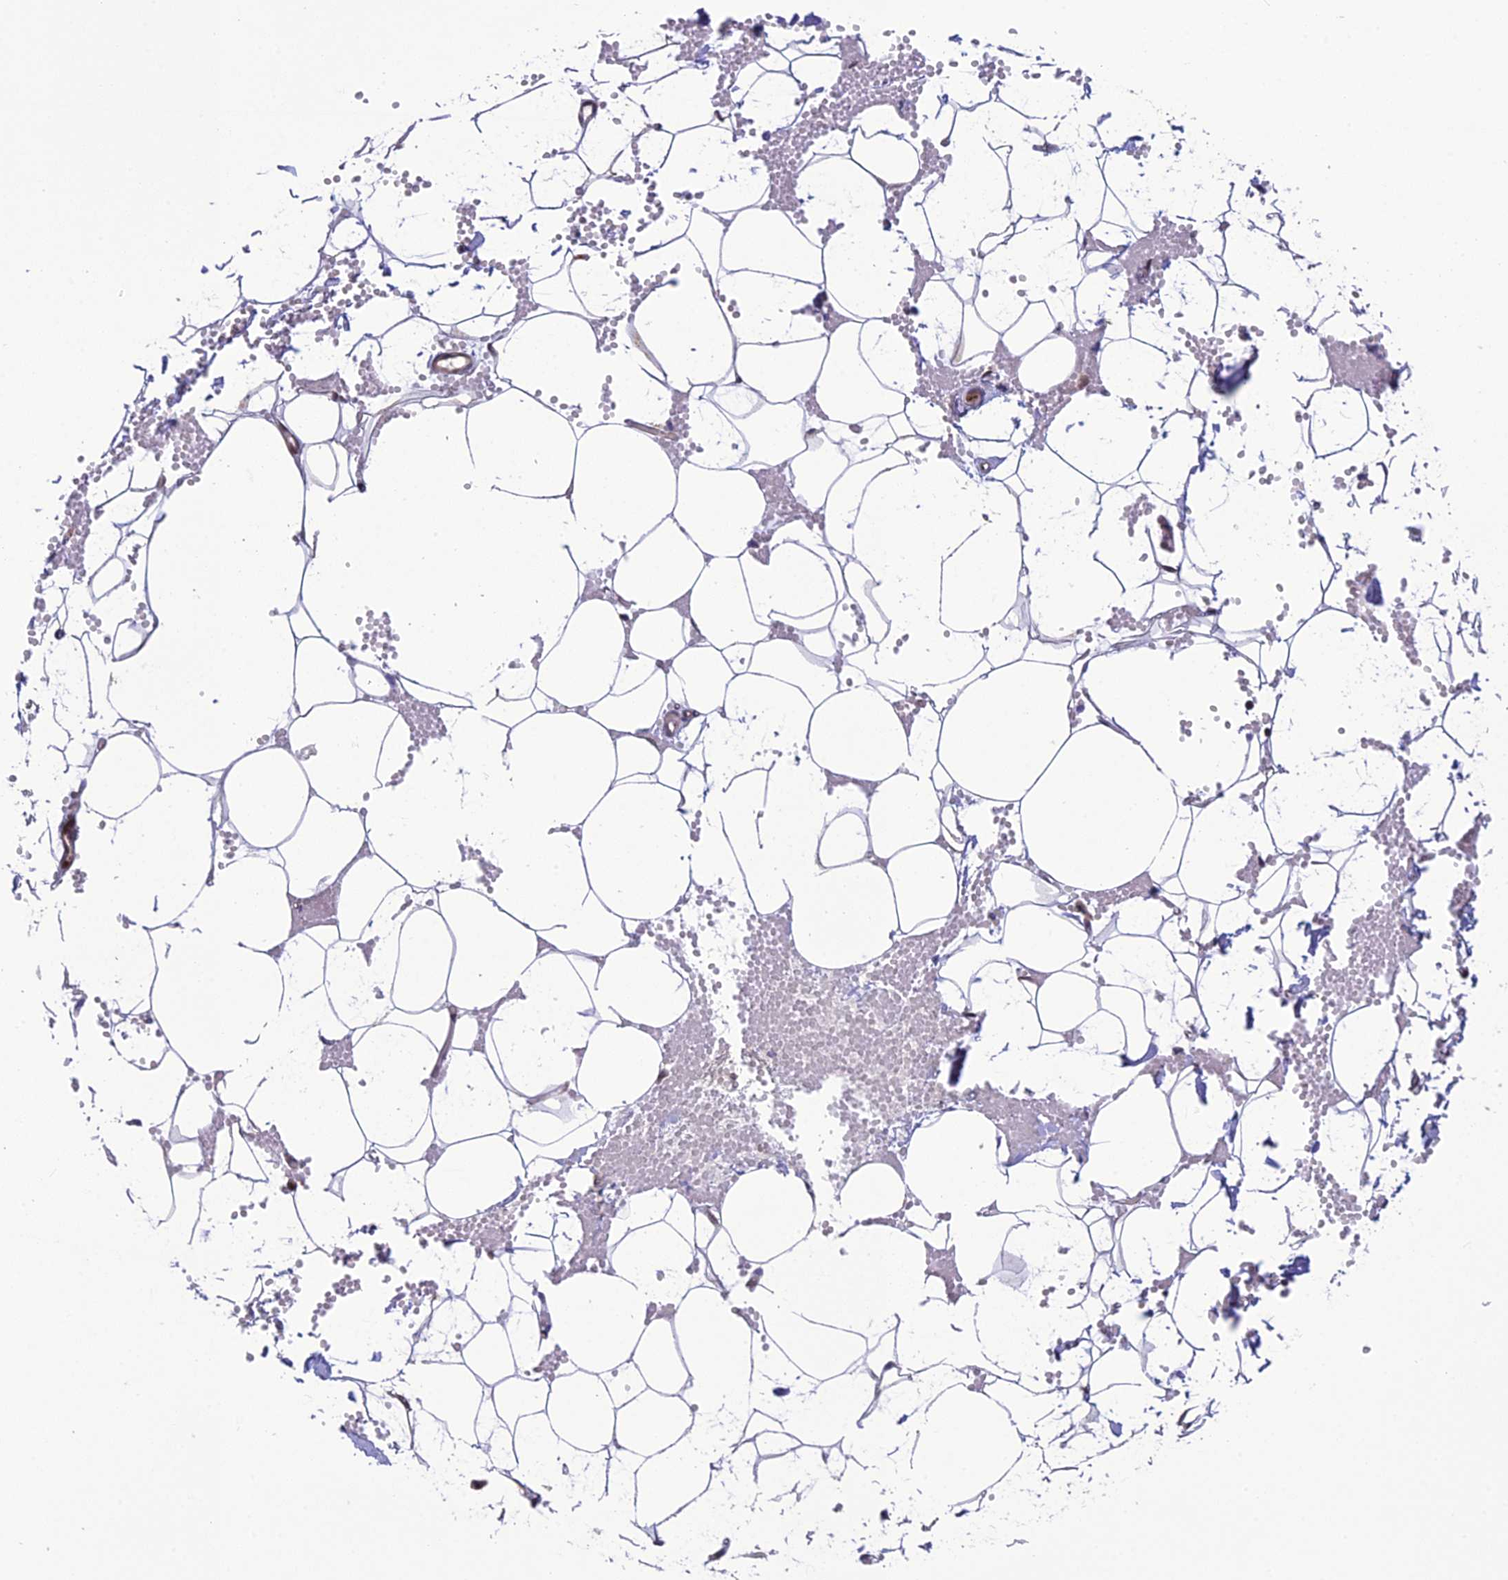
{"staining": {"intensity": "moderate", "quantity": "25%-75%", "location": "nuclear"}, "tissue": "adipose tissue", "cell_type": "Adipocytes", "image_type": "normal", "snomed": [{"axis": "morphology", "description": "Normal tissue, NOS"}, {"axis": "topography", "description": "Breast"}], "caption": "A brown stain labels moderate nuclear expression of a protein in adipocytes of unremarkable adipose tissue.", "gene": "SMIM7", "patient": {"sex": "female", "age": 23}}